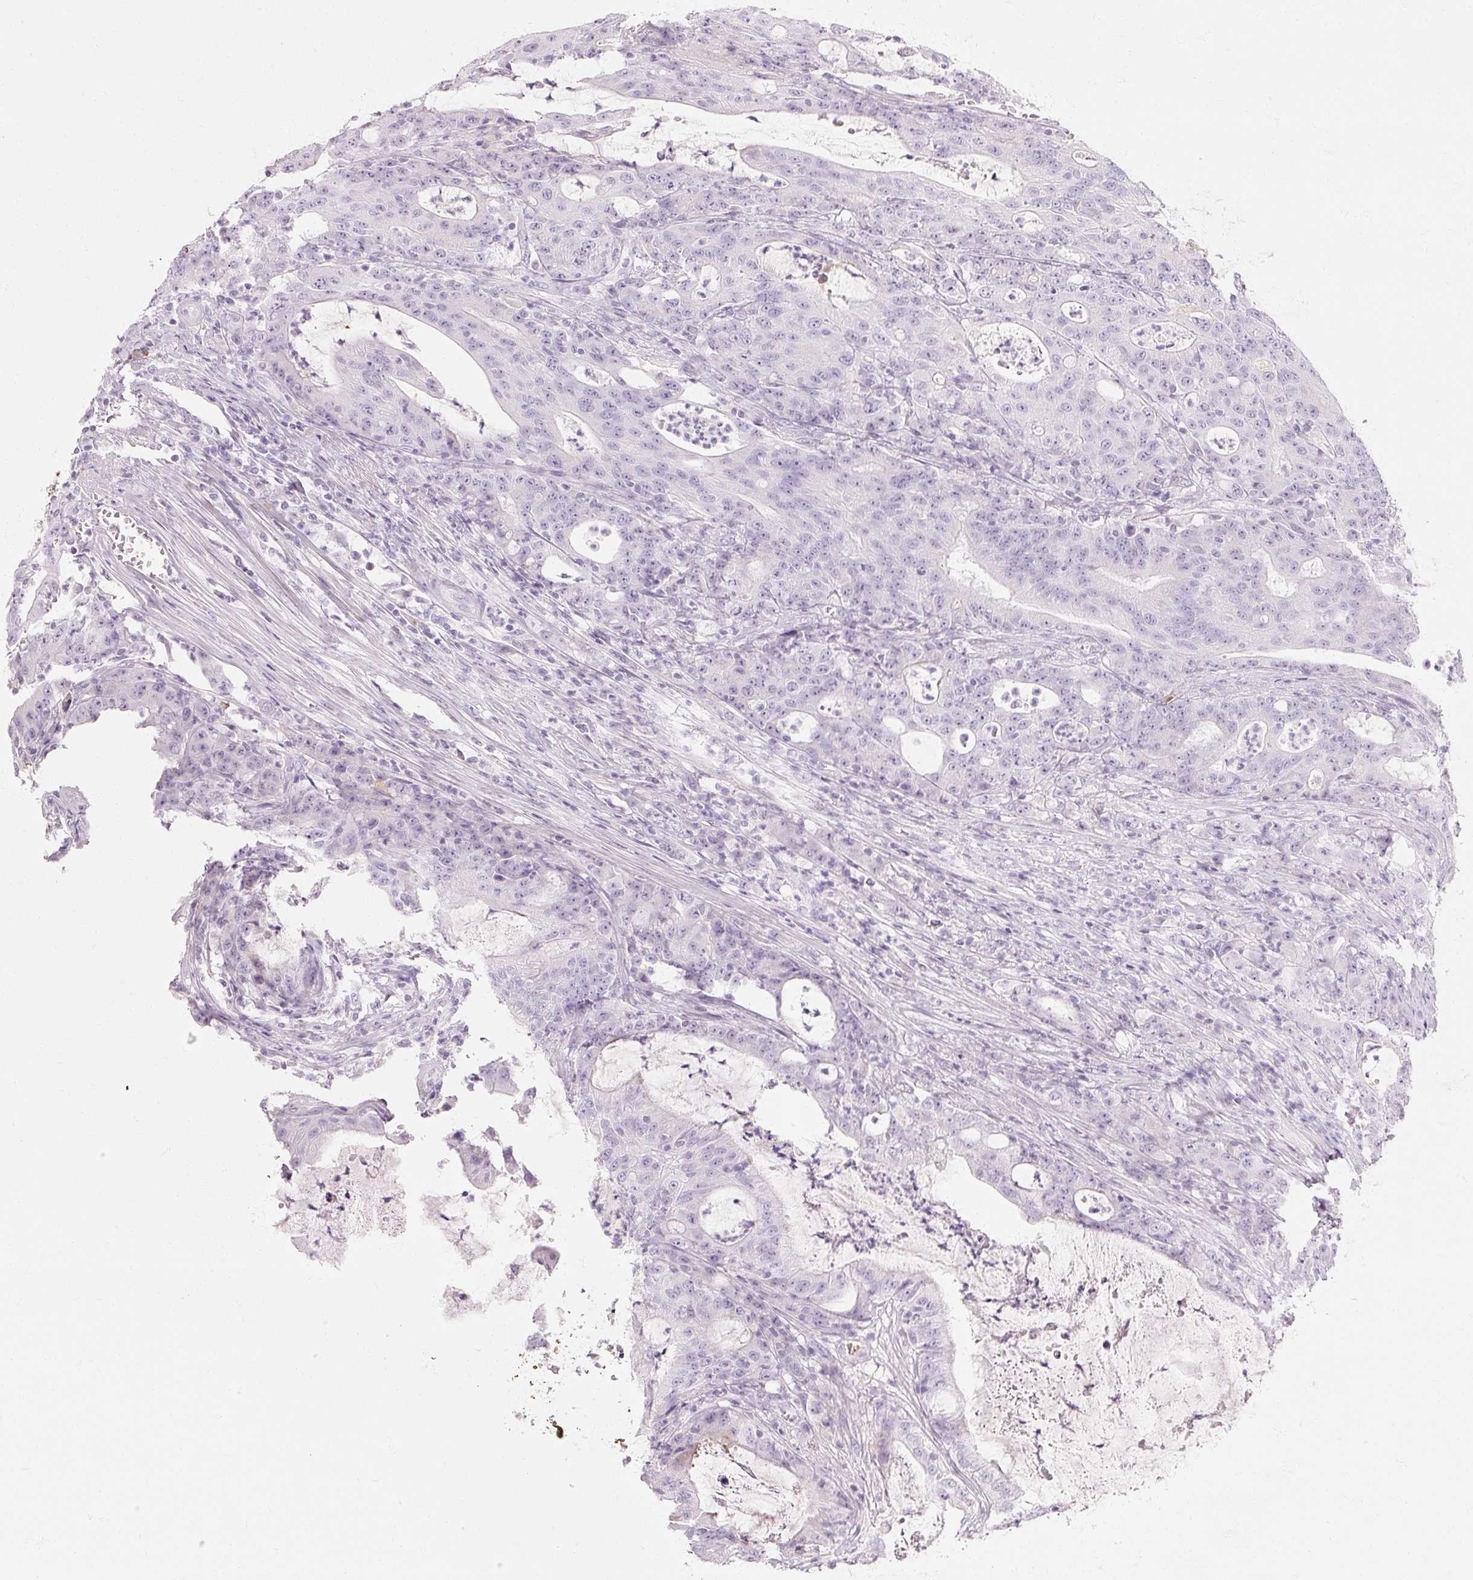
{"staining": {"intensity": "negative", "quantity": "none", "location": "none"}, "tissue": "colorectal cancer", "cell_type": "Tumor cells", "image_type": "cancer", "snomed": [{"axis": "morphology", "description": "Adenocarcinoma, NOS"}, {"axis": "topography", "description": "Colon"}], "caption": "DAB immunohistochemical staining of human adenocarcinoma (colorectal) reveals no significant expression in tumor cells.", "gene": "NFE2L3", "patient": {"sex": "male", "age": 83}}